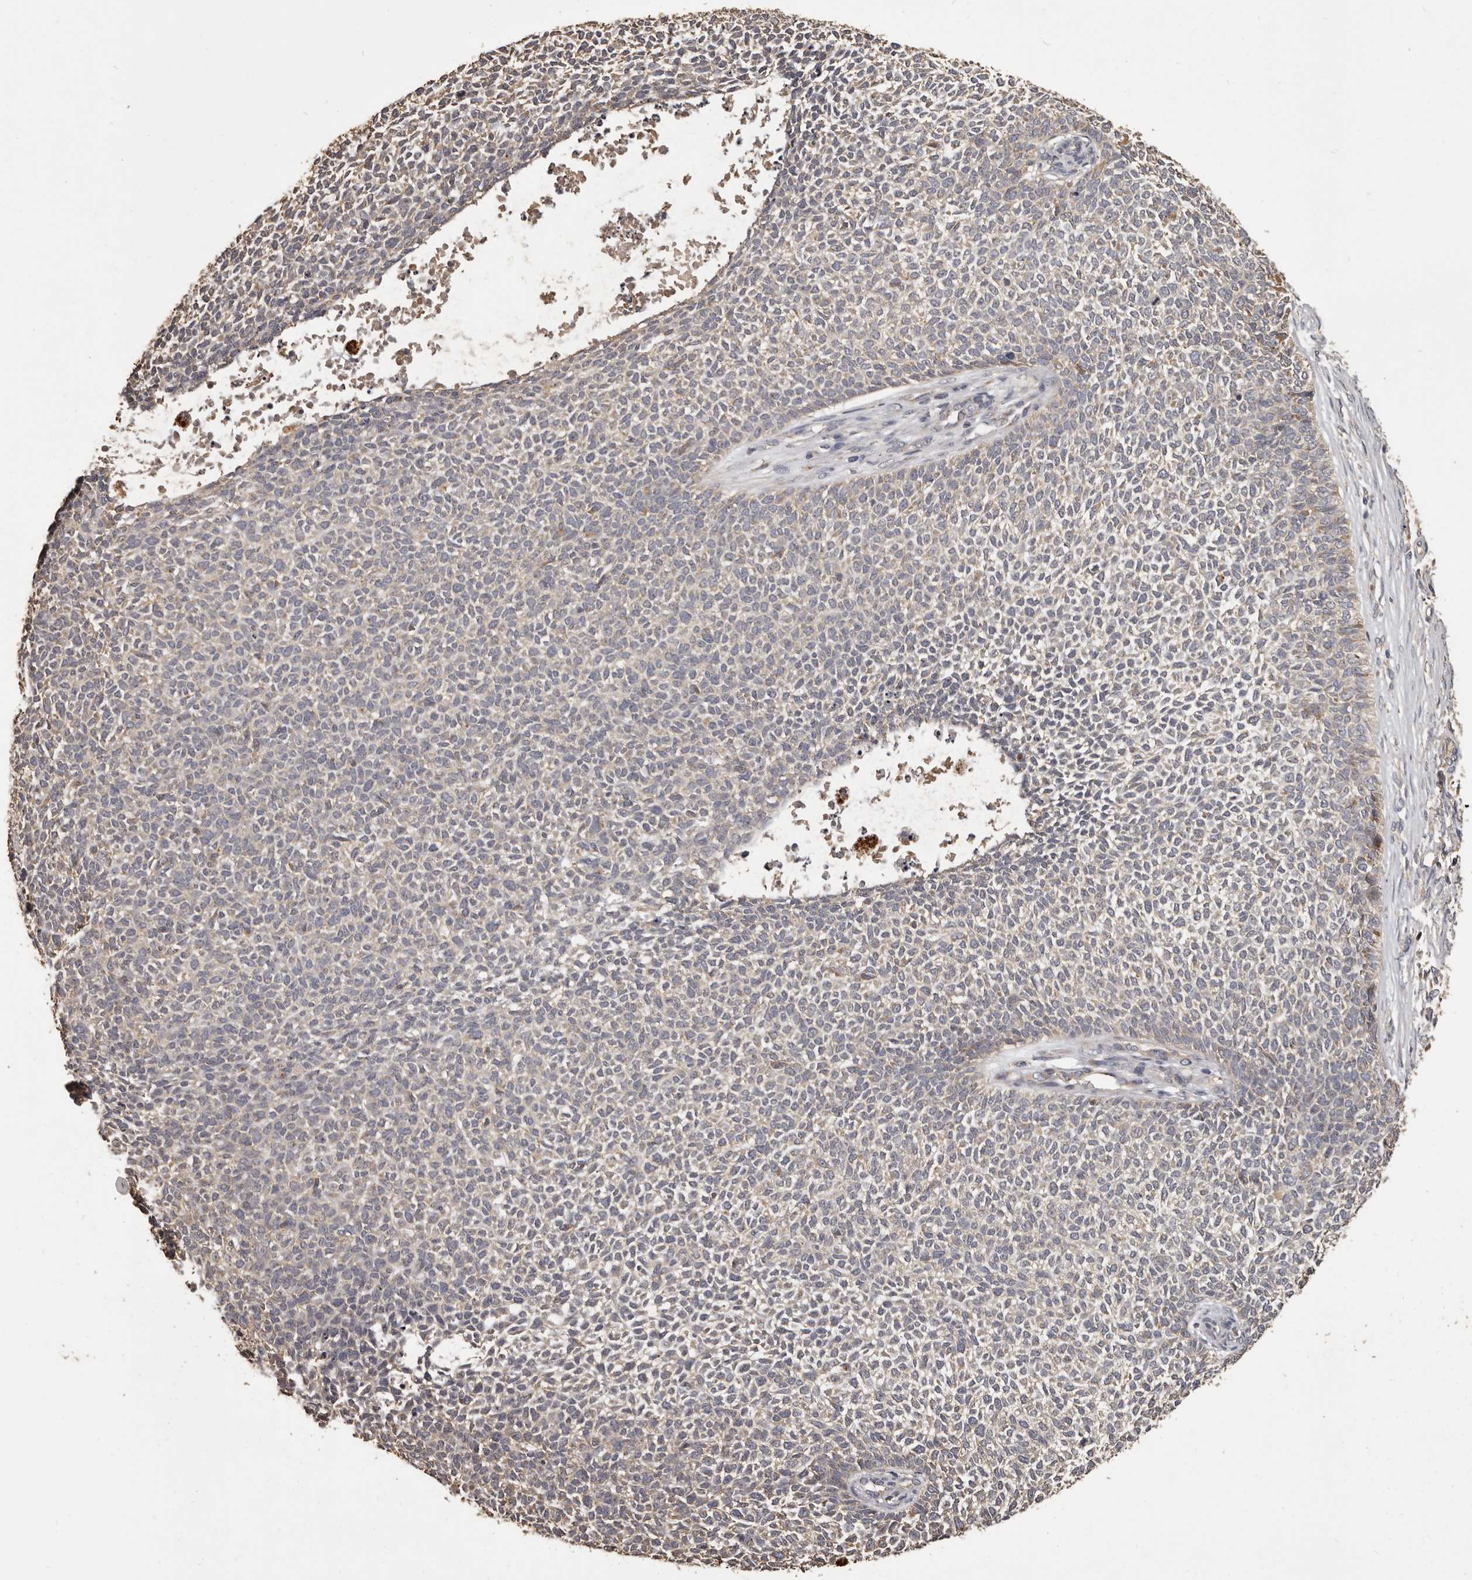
{"staining": {"intensity": "negative", "quantity": "none", "location": "none"}, "tissue": "skin cancer", "cell_type": "Tumor cells", "image_type": "cancer", "snomed": [{"axis": "morphology", "description": "Basal cell carcinoma"}, {"axis": "topography", "description": "Skin"}], "caption": "This is a image of IHC staining of basal cell carcinoma (skin), which shows no positivity in tumor cells.", "gene": "MGAT5", "patient": {"sex": "female", "age": 84}}